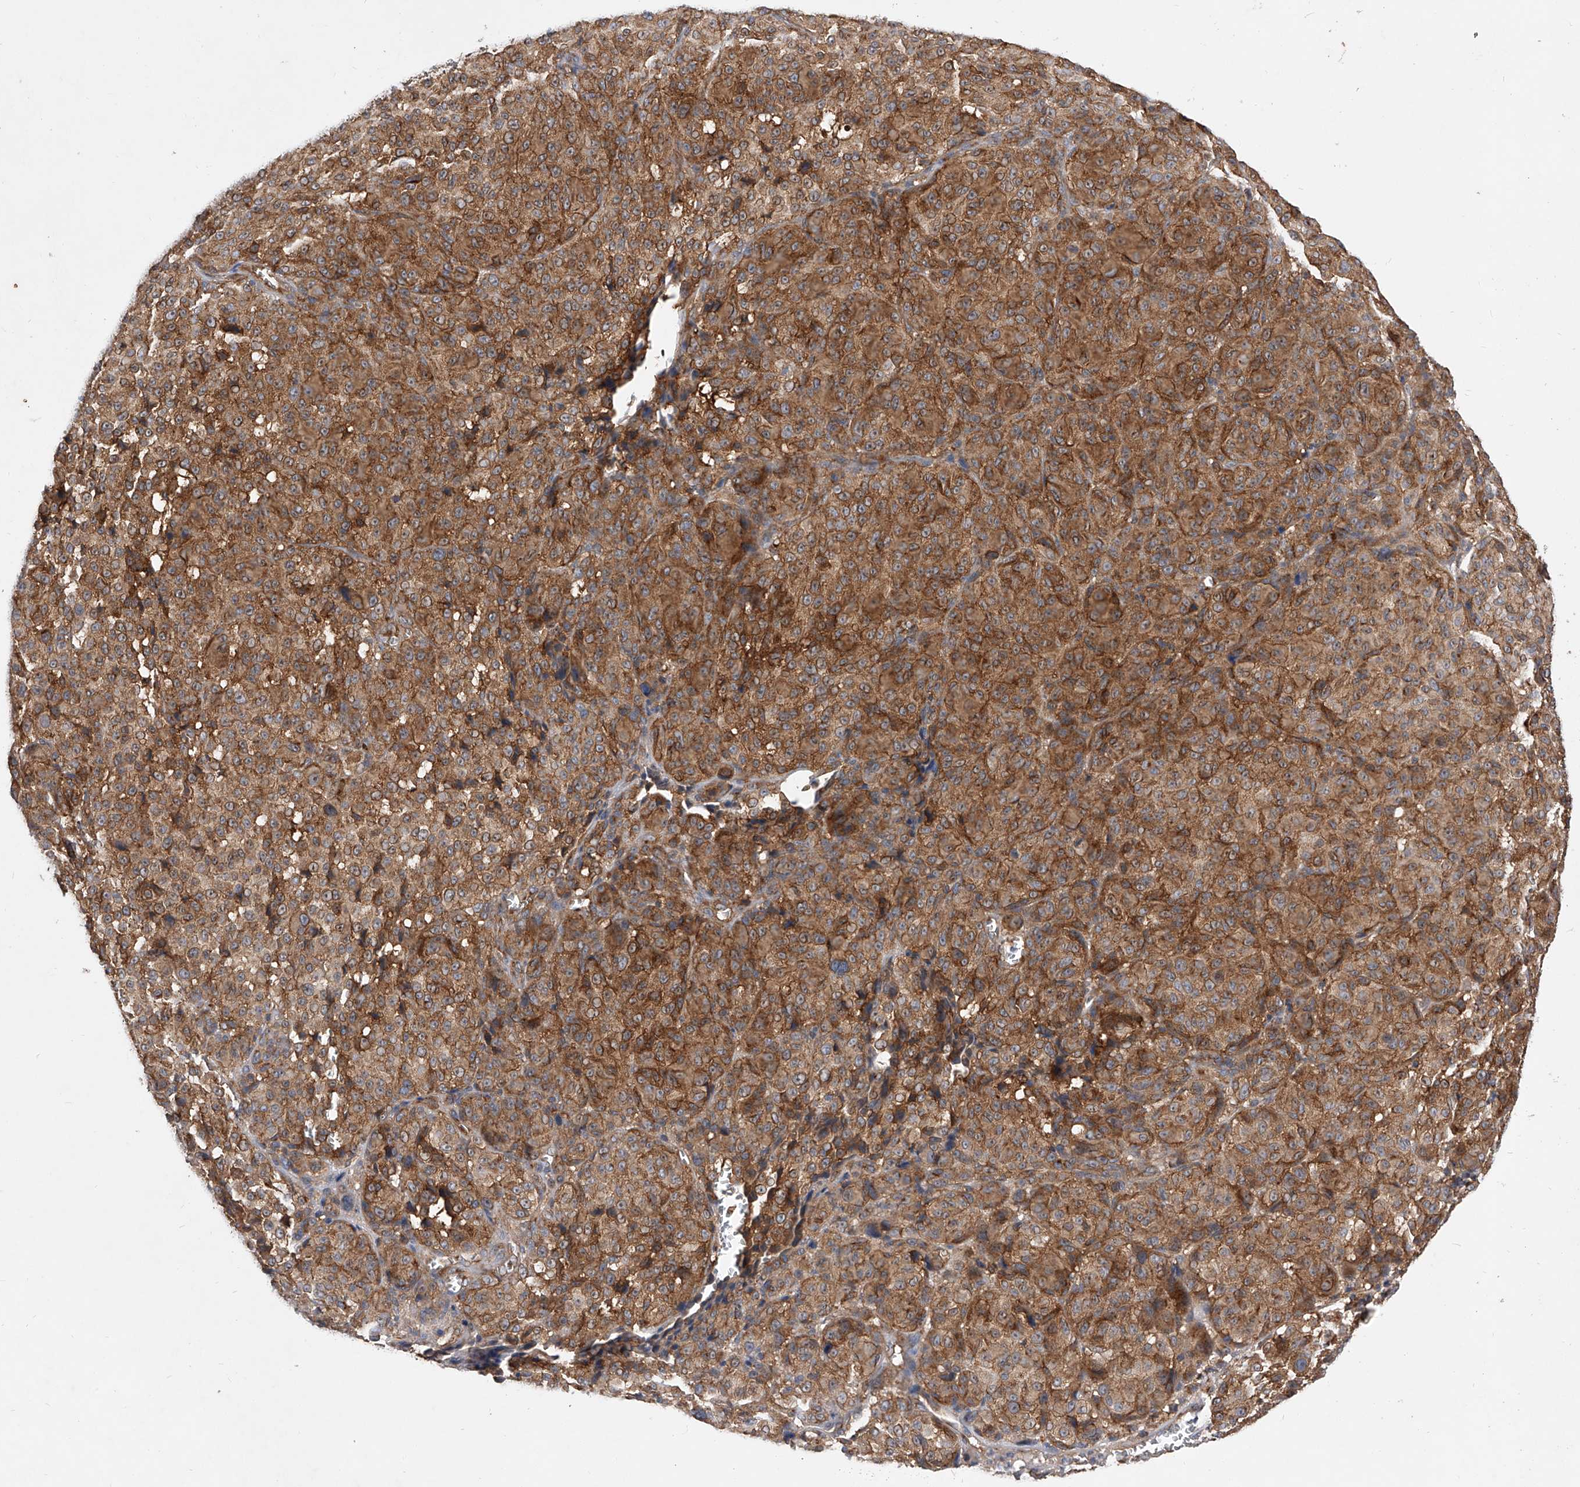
{"staining": {"intensity": "strong", "quantity": ">75%", "location": "cytoplasmic/membranous"}, "tissue": "melanoma", "cell_type": "Tumor cells", "image_type": "cancer", "snomed": [{"axis": "morphology", "description": "Malignant melanoma, NOS"}, {"axis": "topography", "description": "Skin"}], "caption": "A brown stain shows strong cytoplasmic/membranous positivity of a protein in melanoma tumor cells. (DAB IHC with brightfield microscopy, high magnification).", "gene": "CFAP410", "patient": {"sex": "male", "age": 73}}